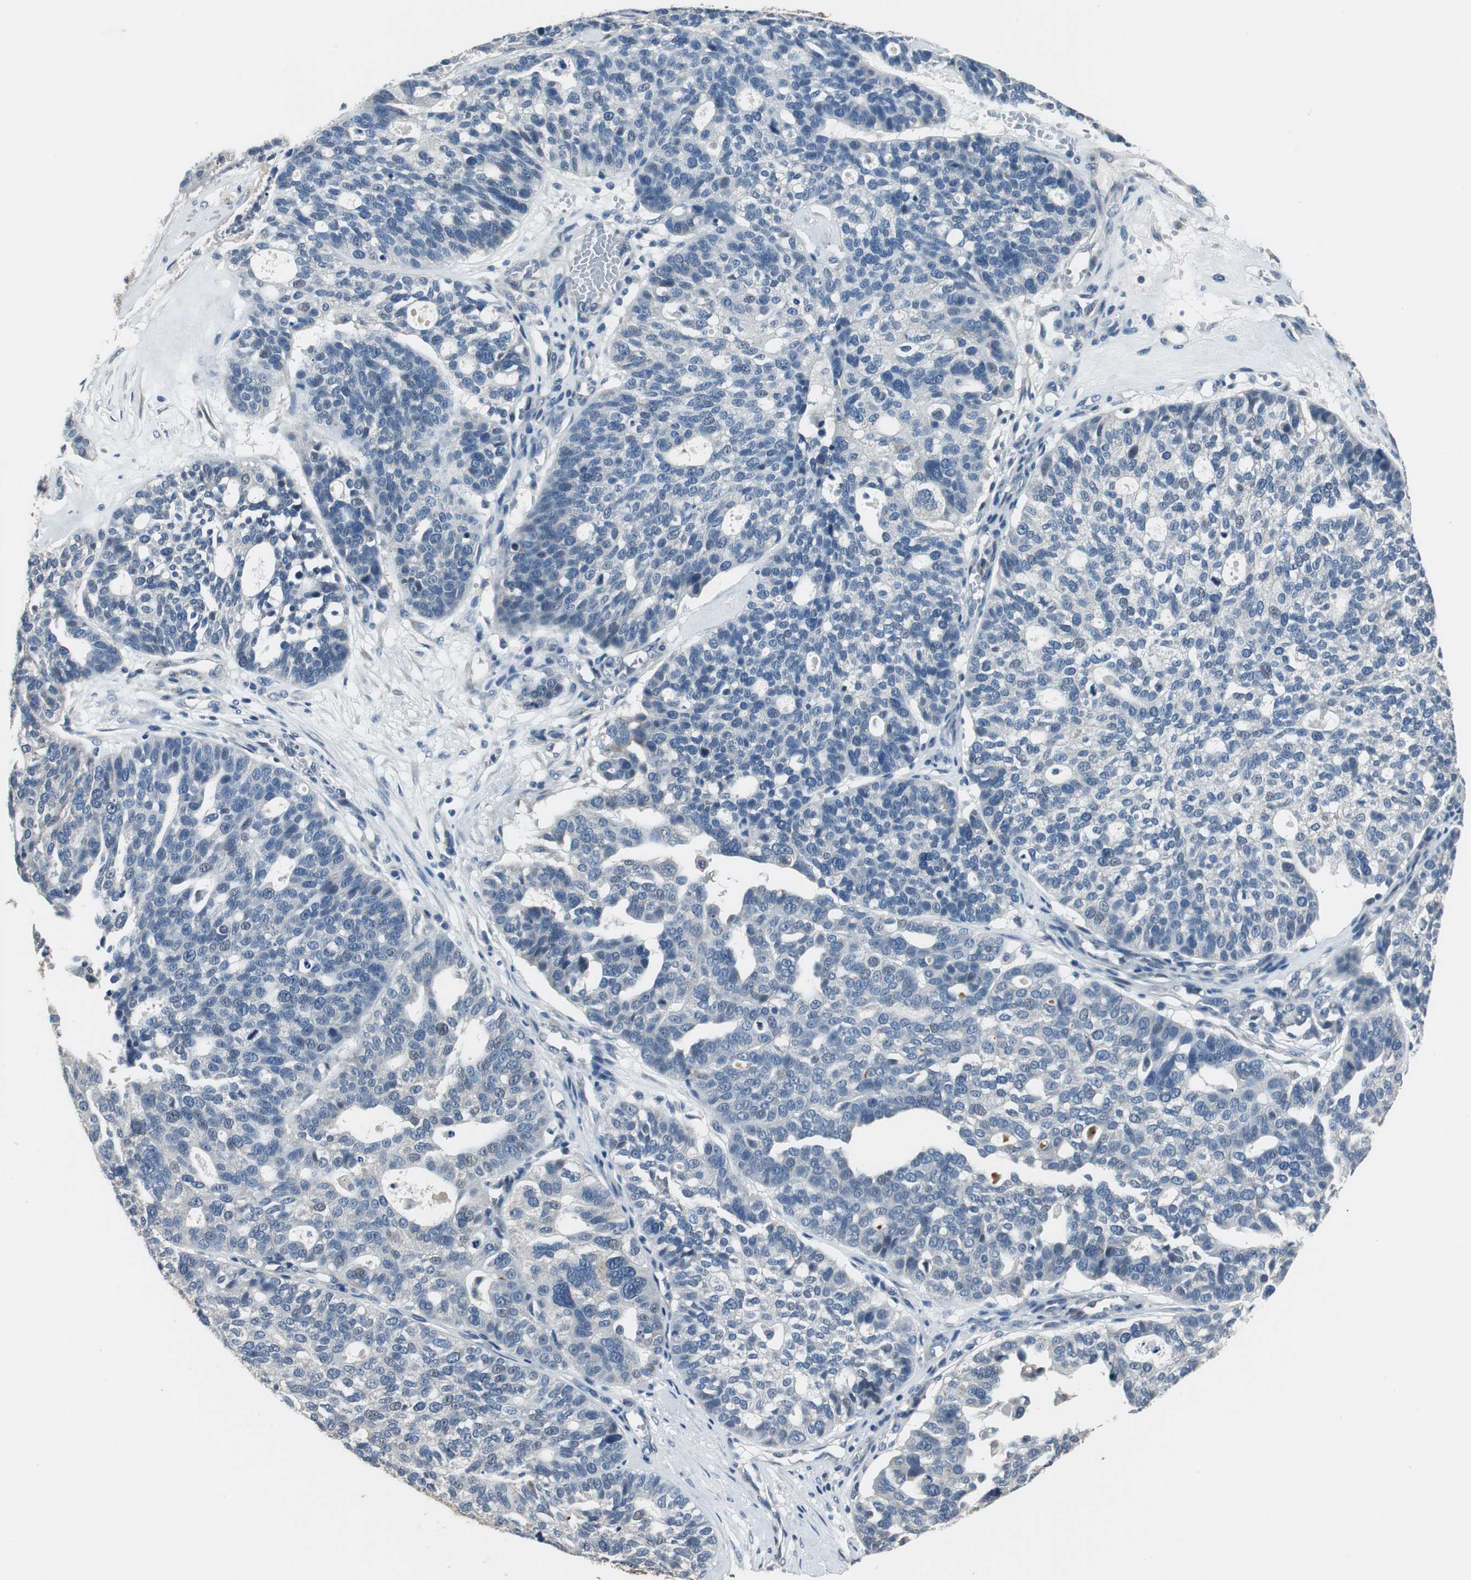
{"staining": {"intensity": "negative", "quantity": "none", "location": "none"}, "tissue": "ovarian cancer", "cell_type": "Tumor cells", "image_type": "cancer", "snomed": [{"axis": "morphology", "description": "Cystadenocarcinoma, serous, NOS"}, {"axis": "topography", "description": "Ovary"}], "caption": "This is a histopathology image of IHC staining of ovarian cancer, which shows no staining in tumor cells.", "gene": "MTIF2", "patient": {"sex": "female", "age": 59}}